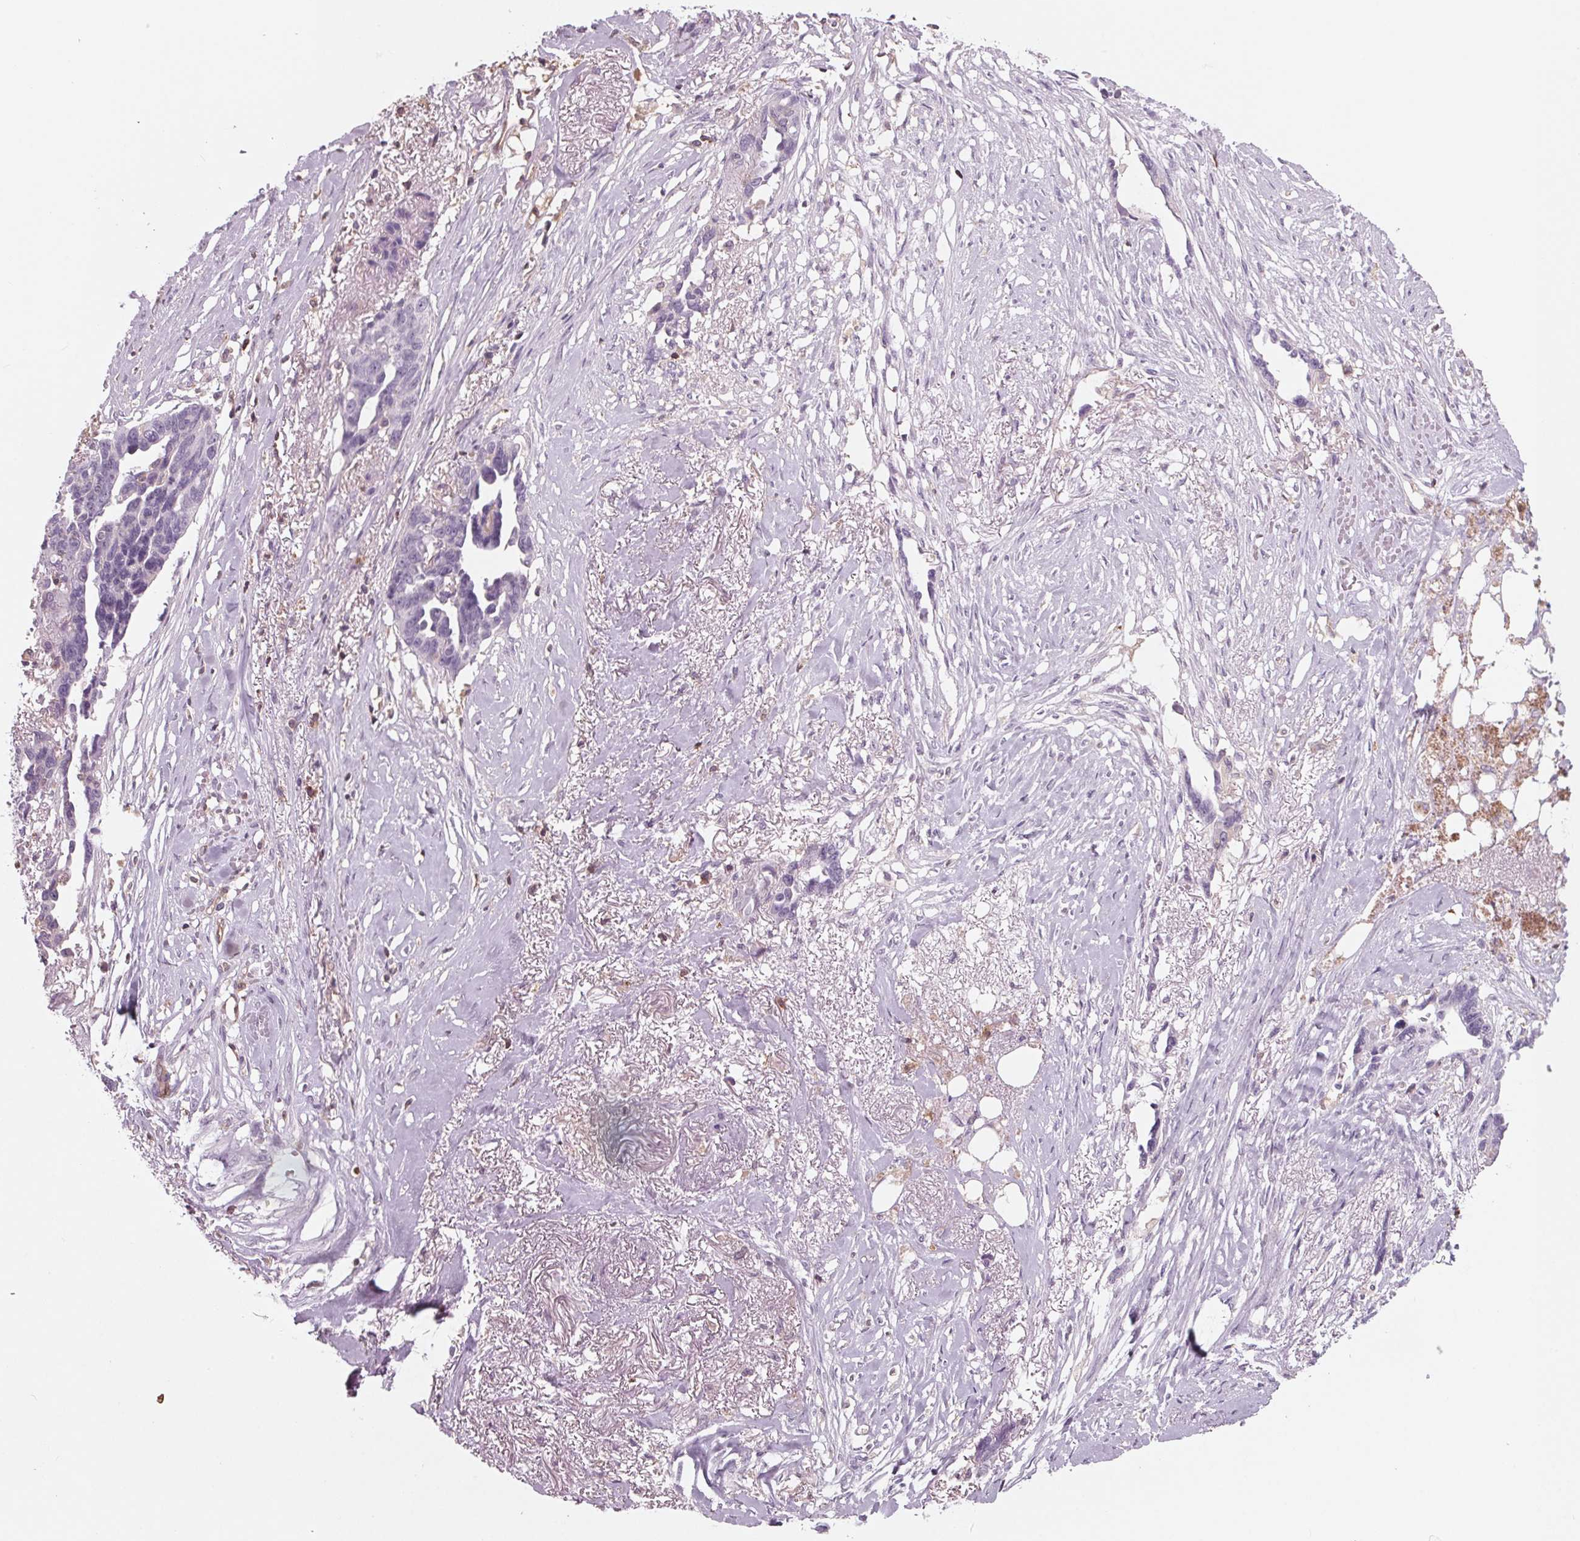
{"staining": {"intensity": "negative", "quantity": "none", "location": "none"}, "tissue": "ovarian cancer", "cell_type": "Tumor cells", "image_type": "cancer", "snomed": [{"axis": "morphology", "description": "Cystadenocarcinoma, serous, NOS"}, {"axis": "topography", "description": "Ovary"}], "caption": "An immunohistochemistry photomicrograph of ovarian cancer (serous cystadenocarcinoma) is shown. There is no staining in tumor cells of ovarian cancer (serous cystadenocarcinoma).", "gene": "ARHGAP25", "patient": {"sex": "female", "age": 69}}